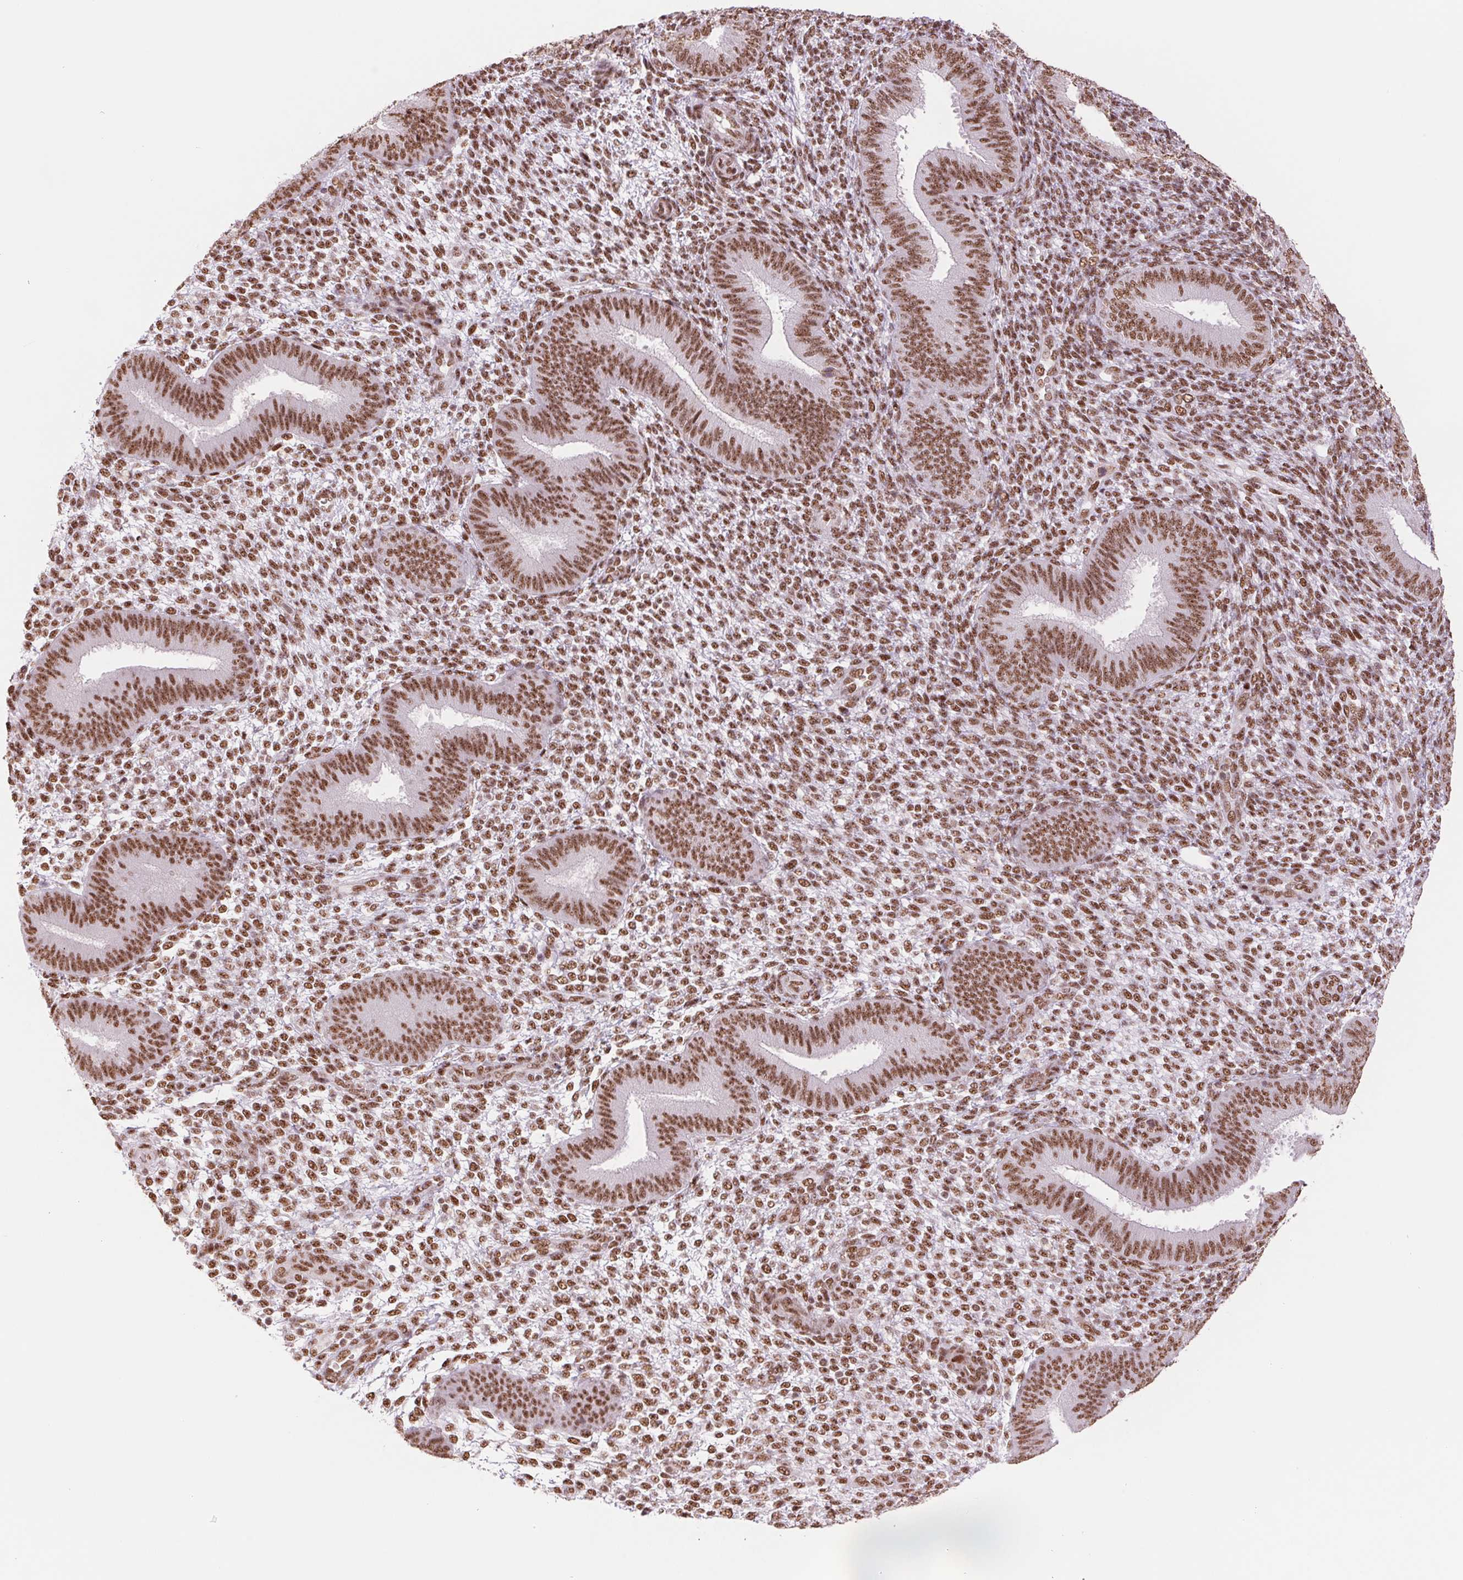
{"staining": {"intensity": "moderate", "quantity": ">75%", "location": "nuclear"}, "tissue": "endometrium", "cell_type": "Cells in endometrial stroma", "image_type": "normal", "snomed": [{"axis": "morphology", "description": "Normal tissue, NOS"}, {"axis": "topography", "description": "Endometrium"}], "caption": "An immunohistochemistry (IHC) histopathology image of normal tissue is shown. Protein staining in brown highlights moderate nuclear positivity in endometrium within cells in endometrial stroma. (brown staining indicates protein expression, while blue staining denotes nuclei).", "gene": "SREK1", "patient": {"sex": "female", "age": 39}}